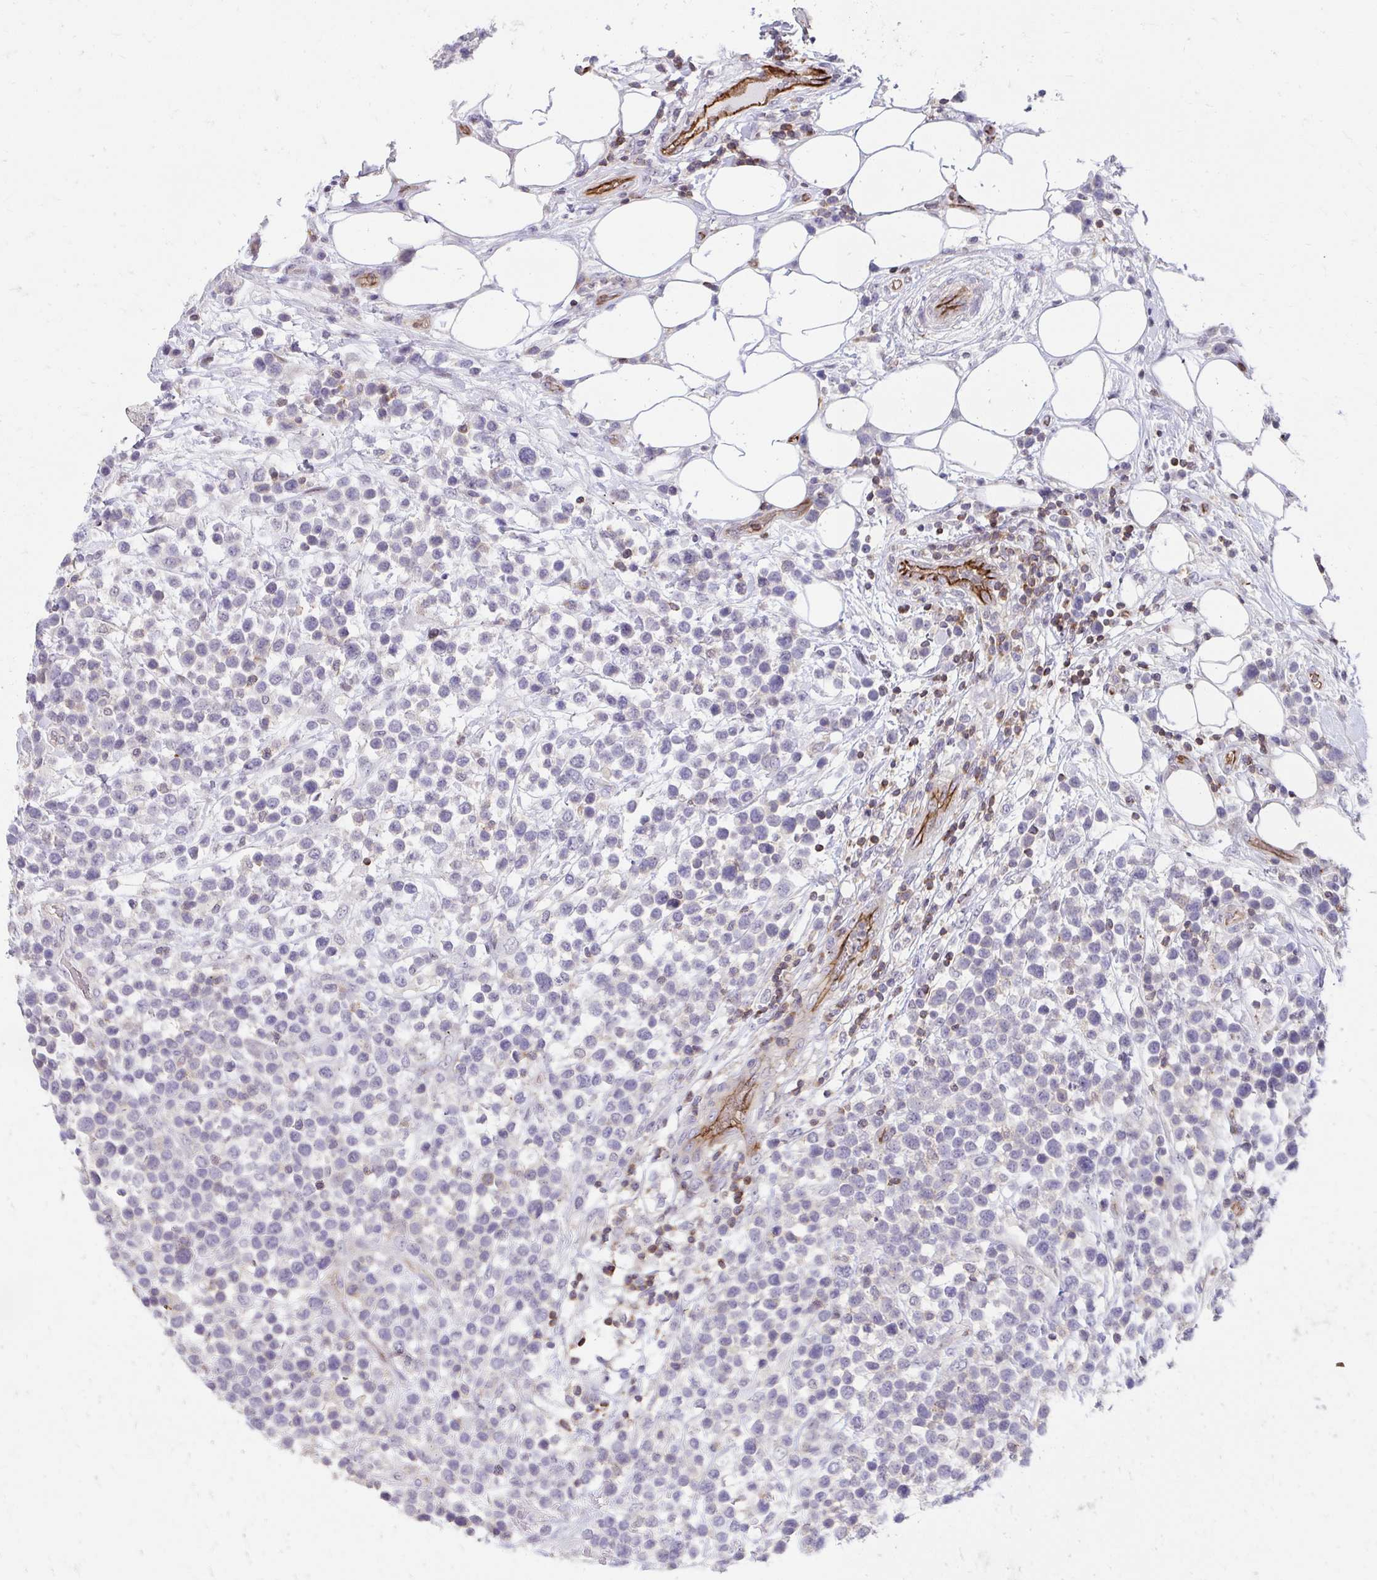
{"staining": {"intensity": "negative", "quantity": "none", "location": "none"}, "tissue": "lymphoma", "cell_type": "Tumor cells", "image_type": "cancer", "snomed": [{"axis": "morphology", "description": "Malignant lymphoma, non-Hodgkin's type, Low grade"}, {"axis": "topography", "description": "Lymph node"}], "caption": "DAB immunohistochemical staining of human malignant lymphoma, non-Hodgkin's type (low-grade) displays no significant expression in tumor cells.", "gene": "FOXN3", "patient": {"sex": "male", "age": 60}}